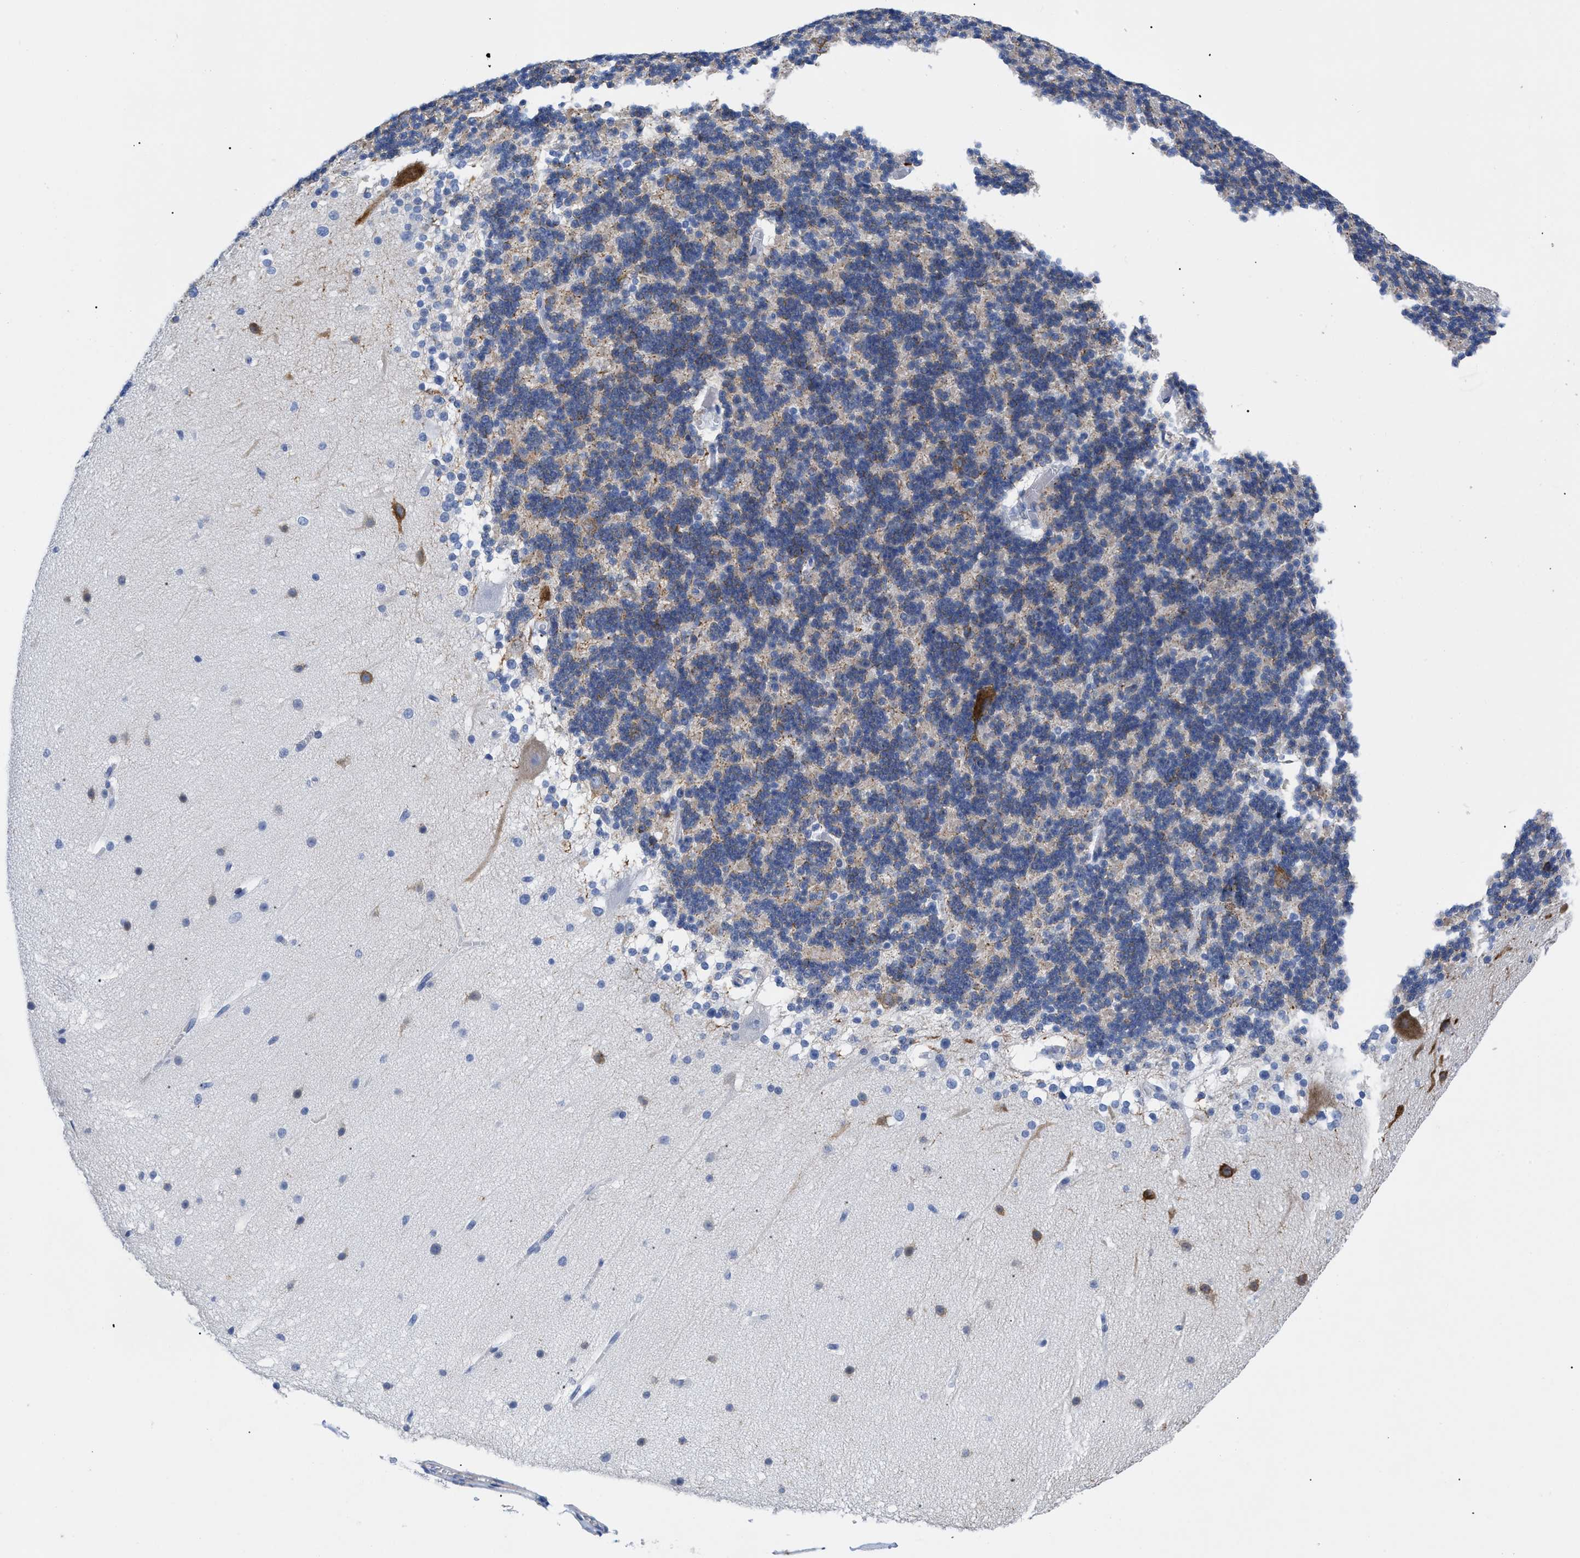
{"staining": {"intensity": "moderate", "quantity": "<25%", "location": "cytoplasmic/membranous"}, "tissue": "cerebellum", "cell_type": "Cells in granular layer", "image_type": "normal", "snomed": [{"axis": "morphology", "description": "Normal tissue, NOS"}, {"axis": "topography", "description": "Cerebellum"}], "caption": "Cells in granular layer demonstrate low levels of moderate cytoplasmic/membranous expression in approximately <25% of cells in normal human cerebellum. Using DAB (3,3'-diaminobenzidine) (brown) and hematoxylin (blue) stains, captured at high magnification using brightfield microscopy.", "gene": "DUSP26", "patient": {"sex": "female", "age": 19}}